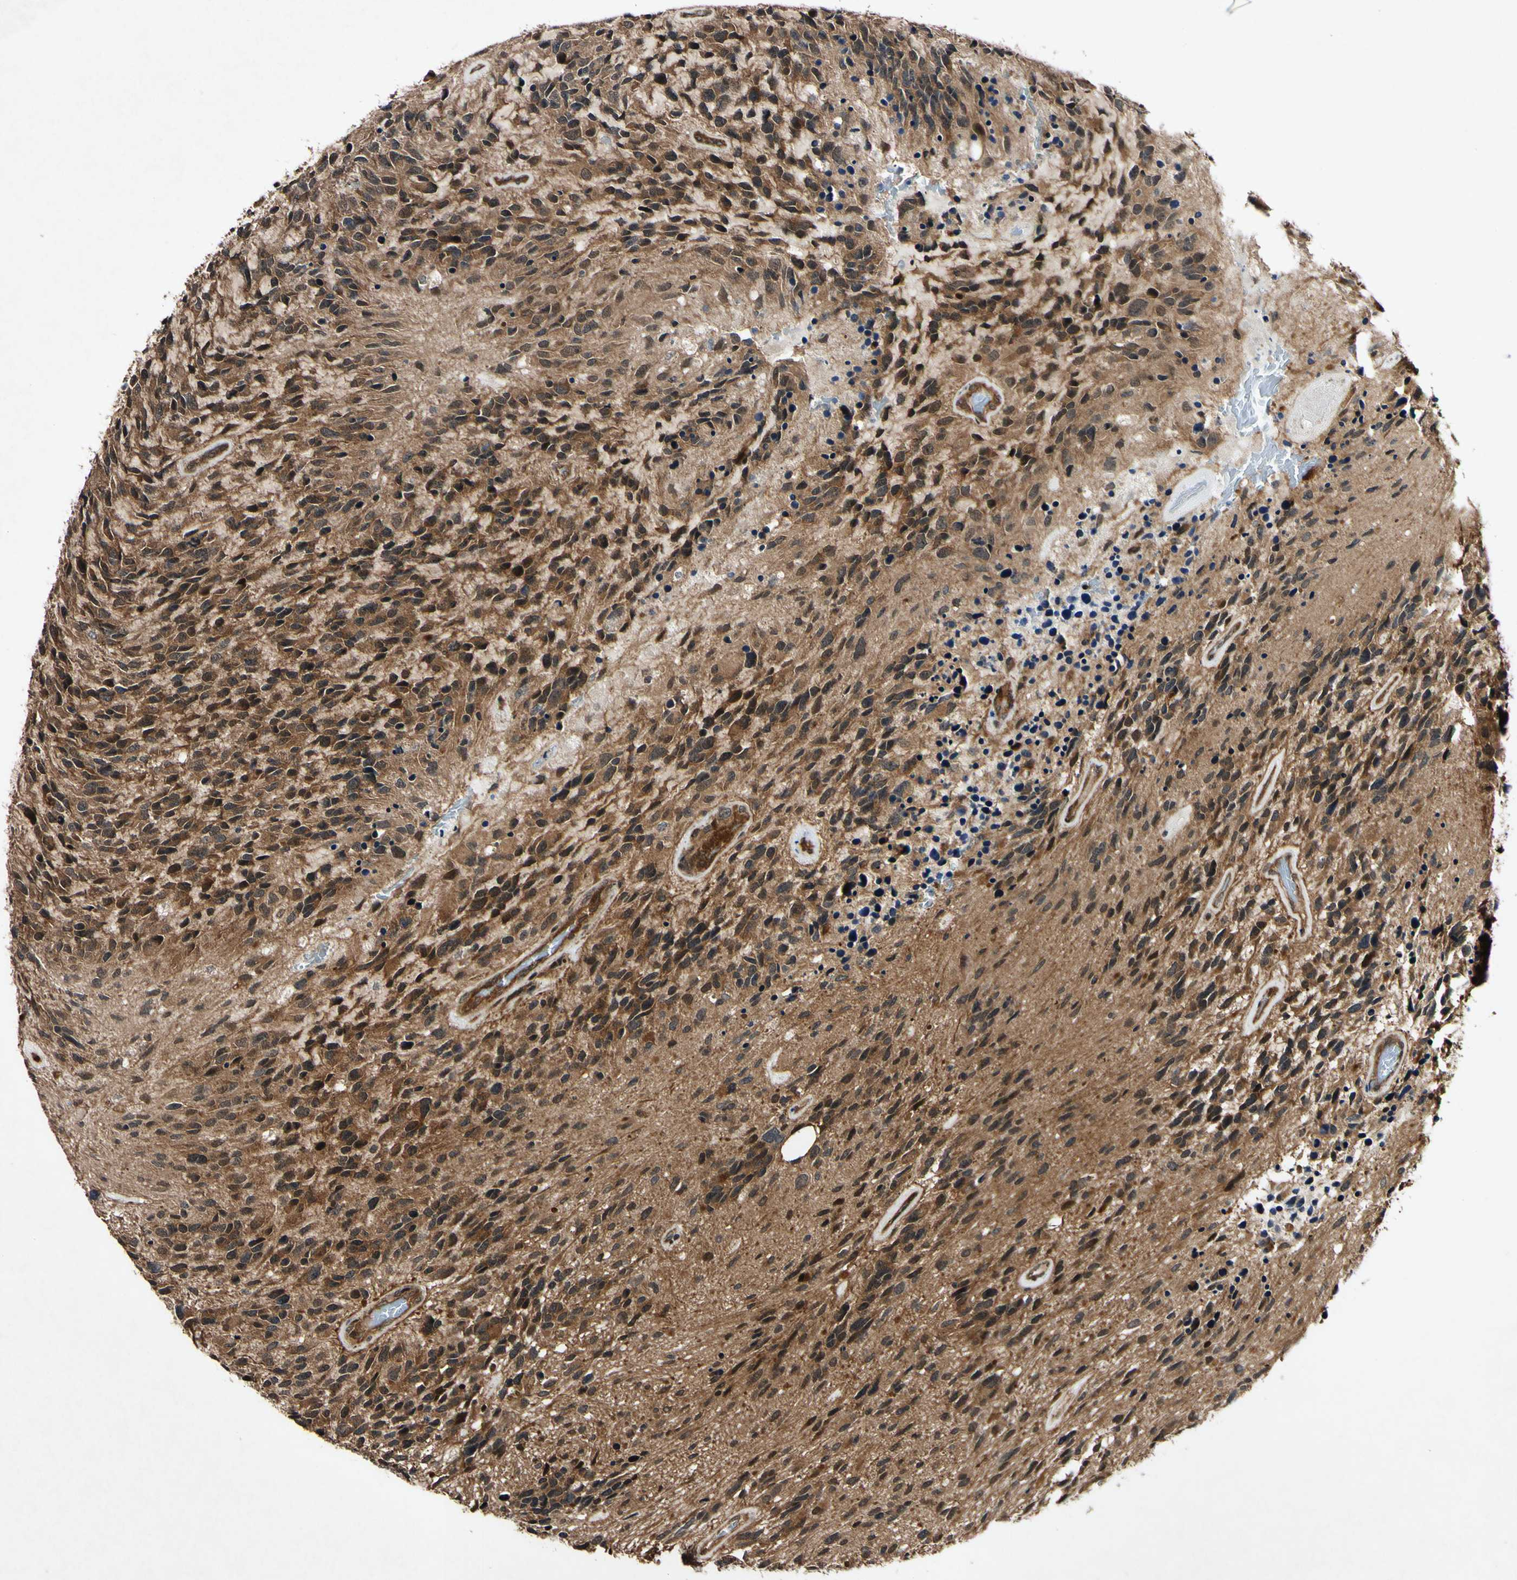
{"staining": {"intensity": "moderate", "quantity": ">75%", "location": "cytoplasmic/membranous,nuclear"}, "tissue": "glioma", "cell_type": "Tumor cells", "image_type": "cancer", "snomed": [{"axis": "morphology", "description": "Glioma, malignant, High grade"}, {"axis": "topography", "description": "Brain"}], "caption": "IHC (DAB (3,3'-diaminobenzidine)) staining of malignant high-grade glioma shows moderate cytoplasmic/membranous and nuclear protein positivity in approximately >75% of tumor cells. IHC stains the protein of interest in brown and the nuclei are stained blue.", "gene": "CSNK1E", "patient": {"sex": "female", "age": 58}}